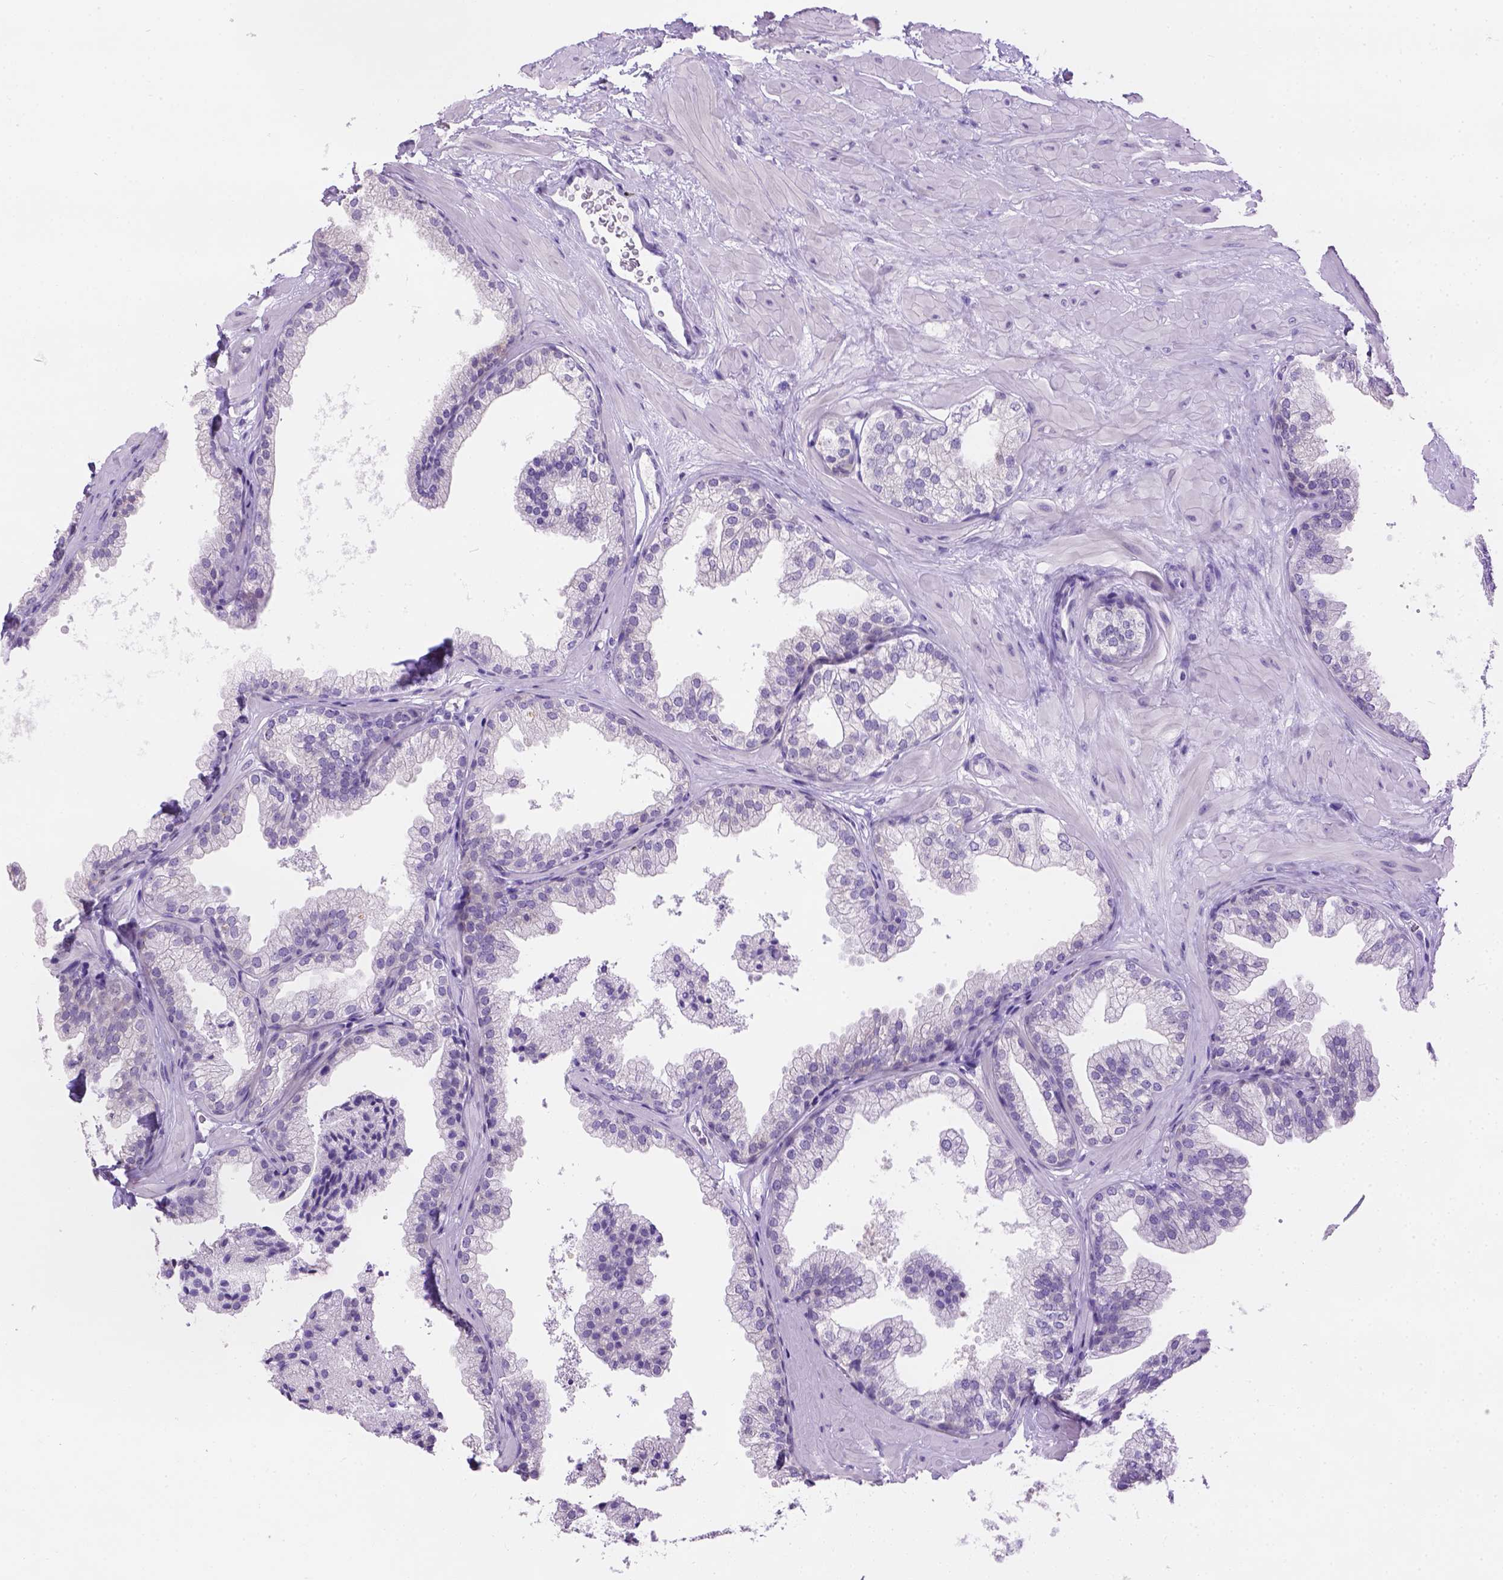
{"staining": {"intensity": "negative", "quantity": "none", "location": "none"}, "tissue": "prostate", "cell_type": "Glandular cells", "image_type": "normal", "snomed": [{"axis": "morphology", "description": "Normal tissue, NOS"}, {"axis": "topography", "description": "Prostate"}], "caption": "IHC image of unremarkable prostate stained for a protein (brown), which demonstrates no staining in glandular cells.", "gene": "TMEM38A", "patient": {"sex": "male", "age": 37}}